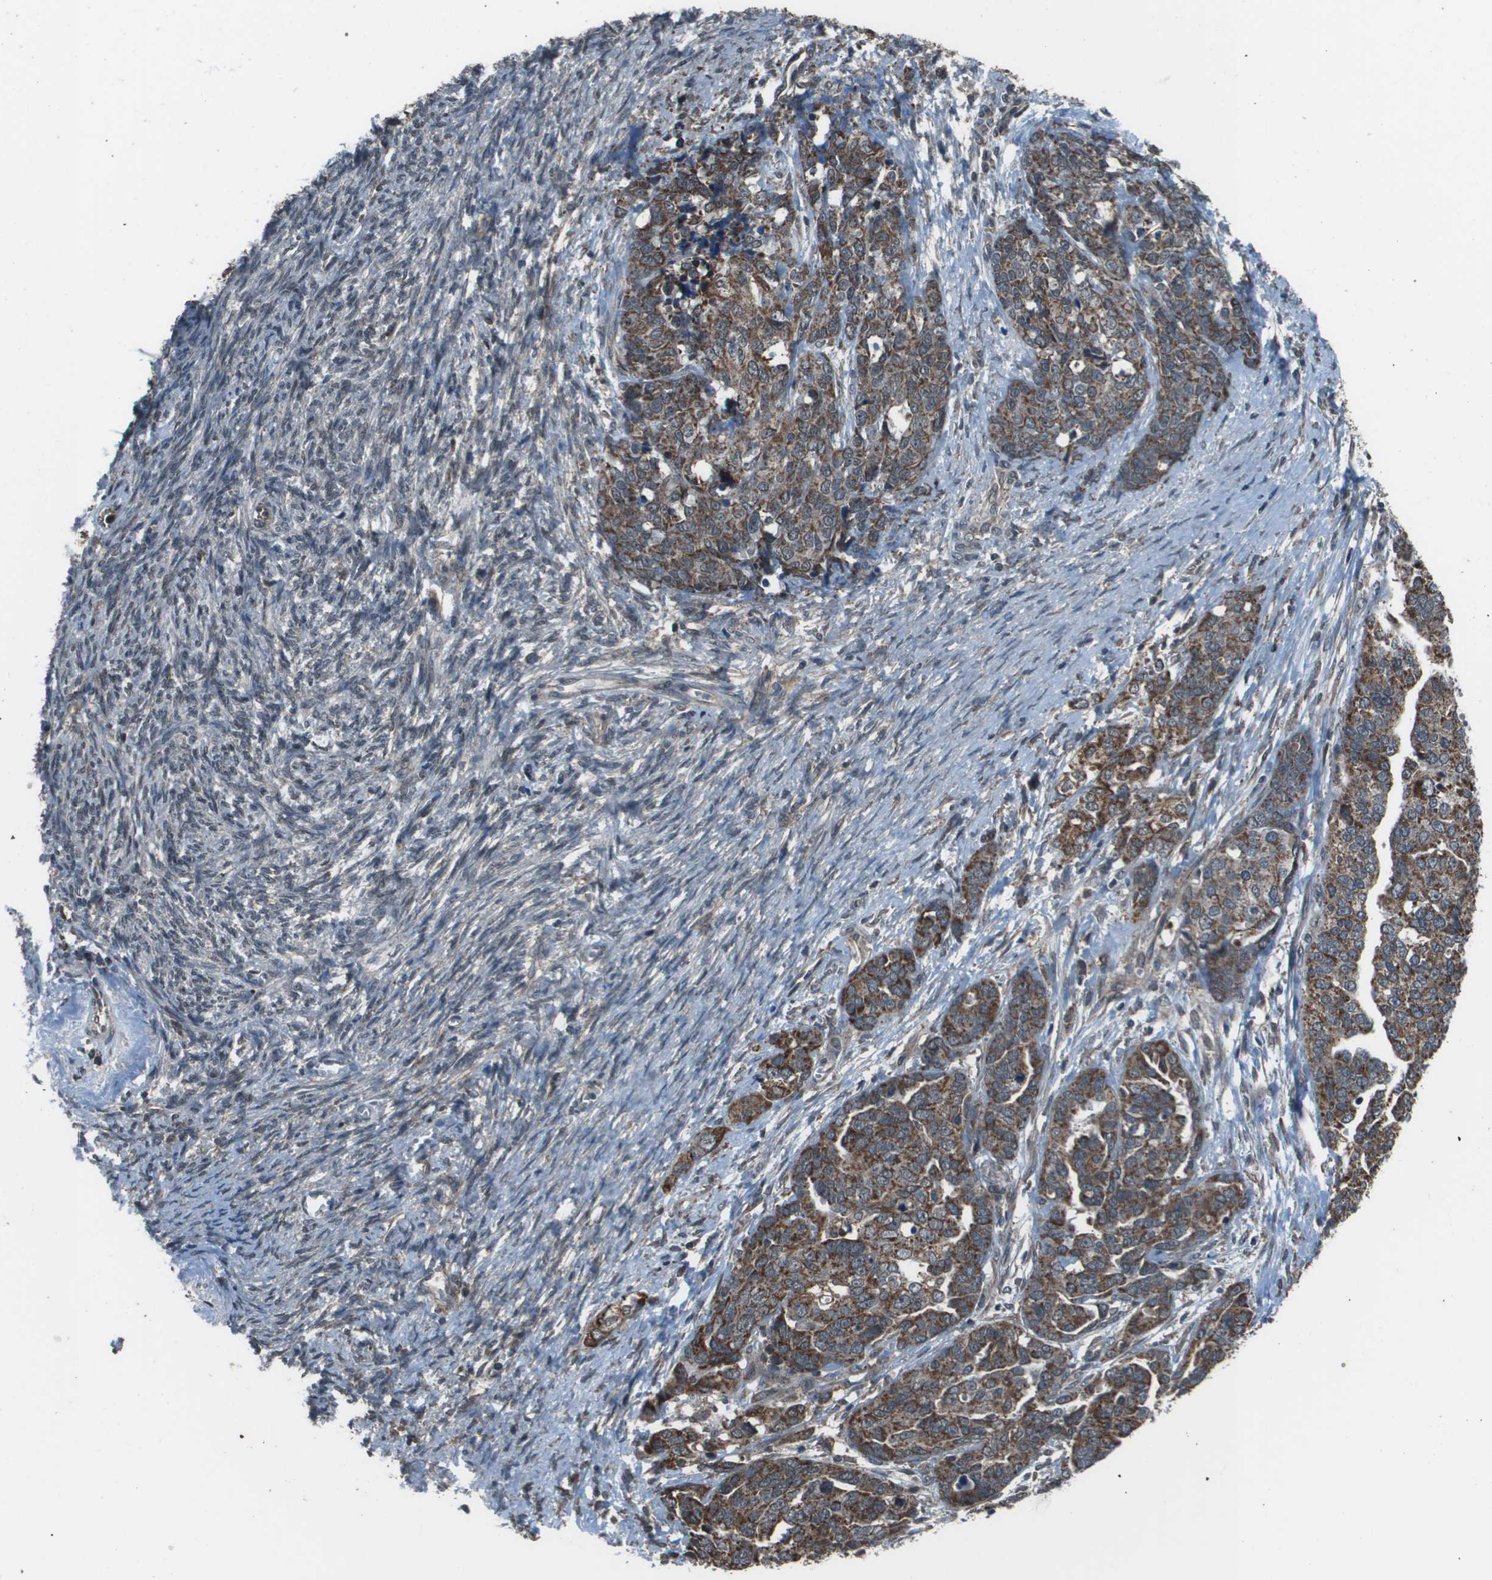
{"staining": {"intensity": "moderate", "quantity": ">75%", "location": "cytoplasmic/membranous"}, "tissue": "ovarian cancer", "cell_type": "Tumor cells", "image_type": "cancer", "snomed": [{"axis": "morphology", "description": "Cystadenocarcinoma, serous, NOS"}, {"axis": "topography", "description": "Ovary"}], "caption": "Immunohistochemical staining of serous cystadenocarcinoma (ovarian) exhibits medium levels of moderate cytoplasmic/membranous expression in about >75% of tumor cells.", "gene": "PPFIA1", "patient": {"sex": "female", "age": 44}}